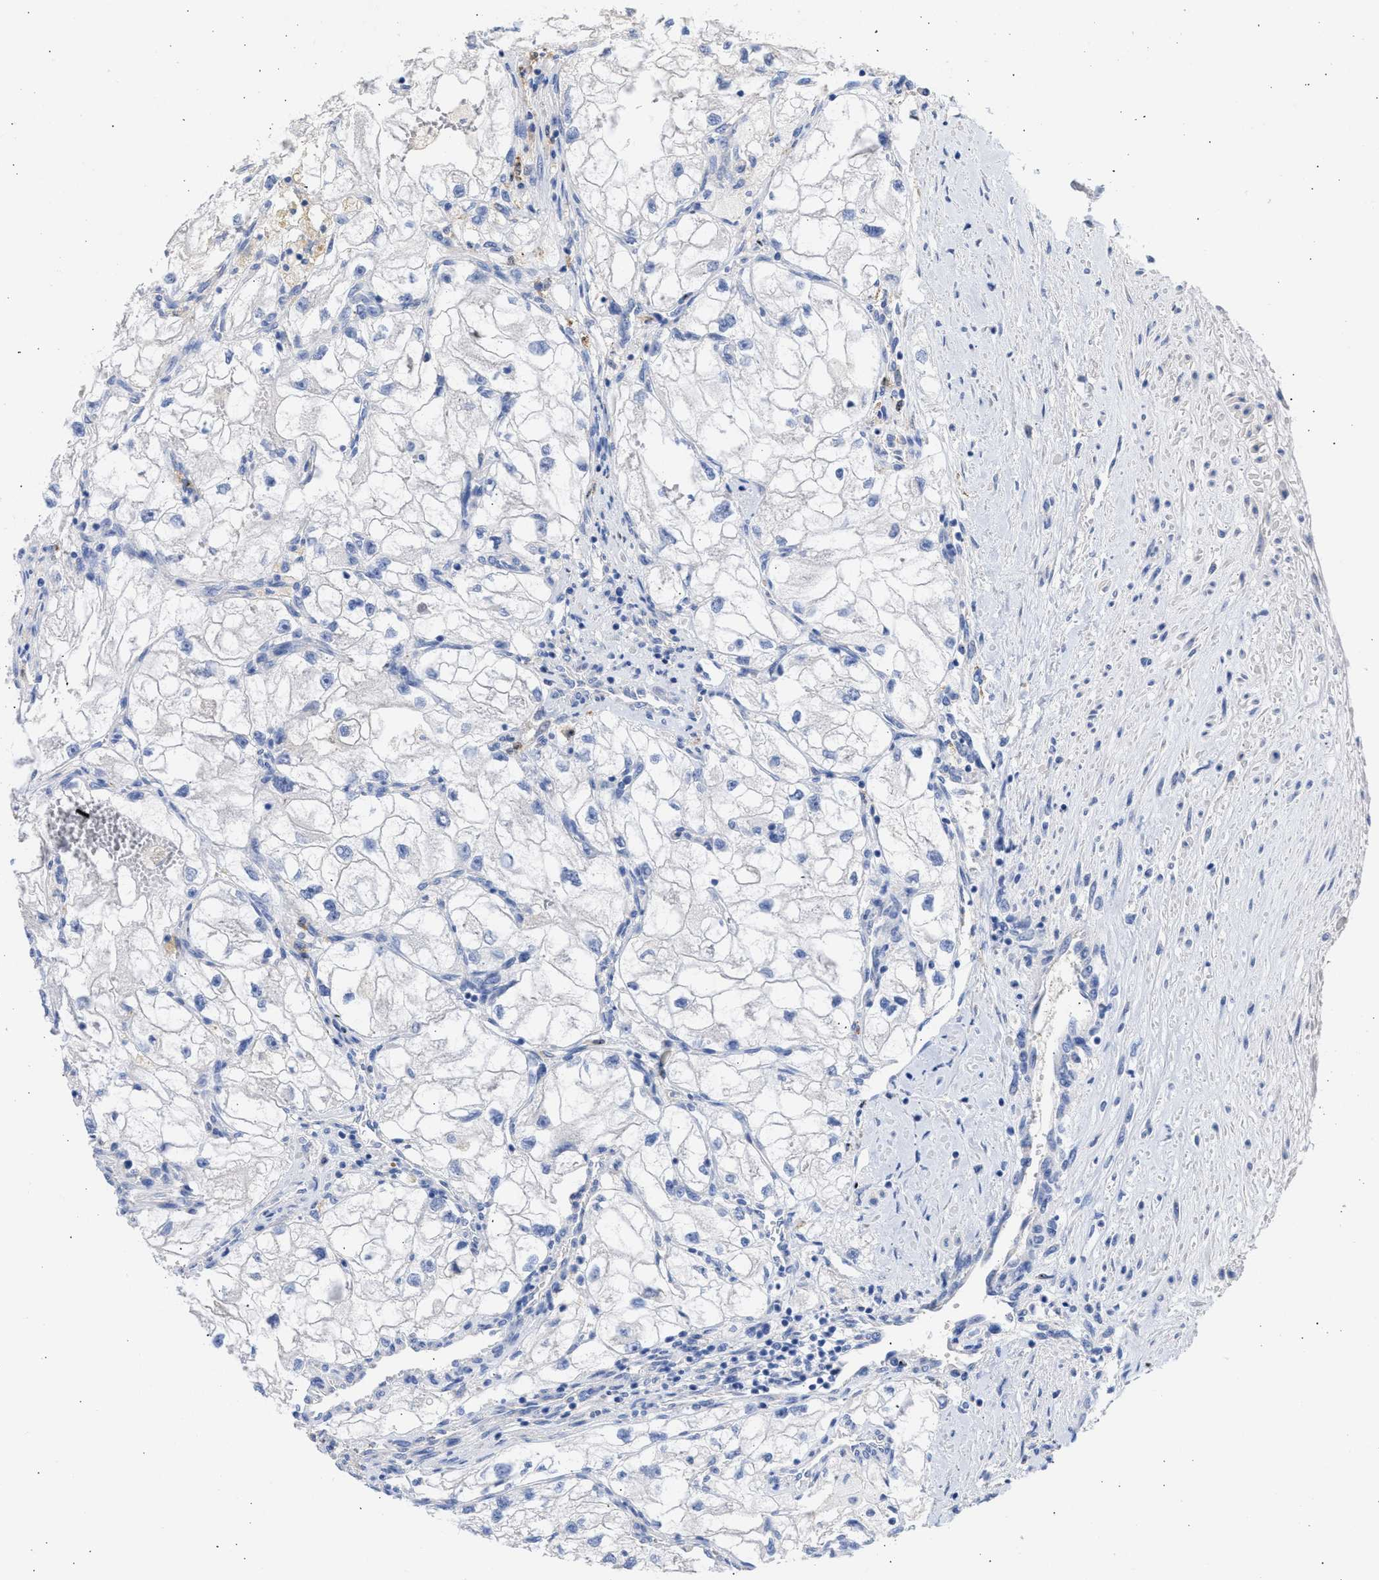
{"staining": {"intensity": "negative", "quantity": "none", "location": "none"}, "tissue": "renal cancer", "cell_type": "Tumor cells", "image_type": "cancer", "snomed": [{"axis": "morphology", "description": "Adenocarcinoma, NOS"}, {"axis": "topography", "description": "Kidney"}], "caption": "The IHC image has no significant positivity in tumor cells of adenocarcinoma (renal) tissue.", "gene": "RSPH1", "patient": {"sex": "female", "age": 70}}